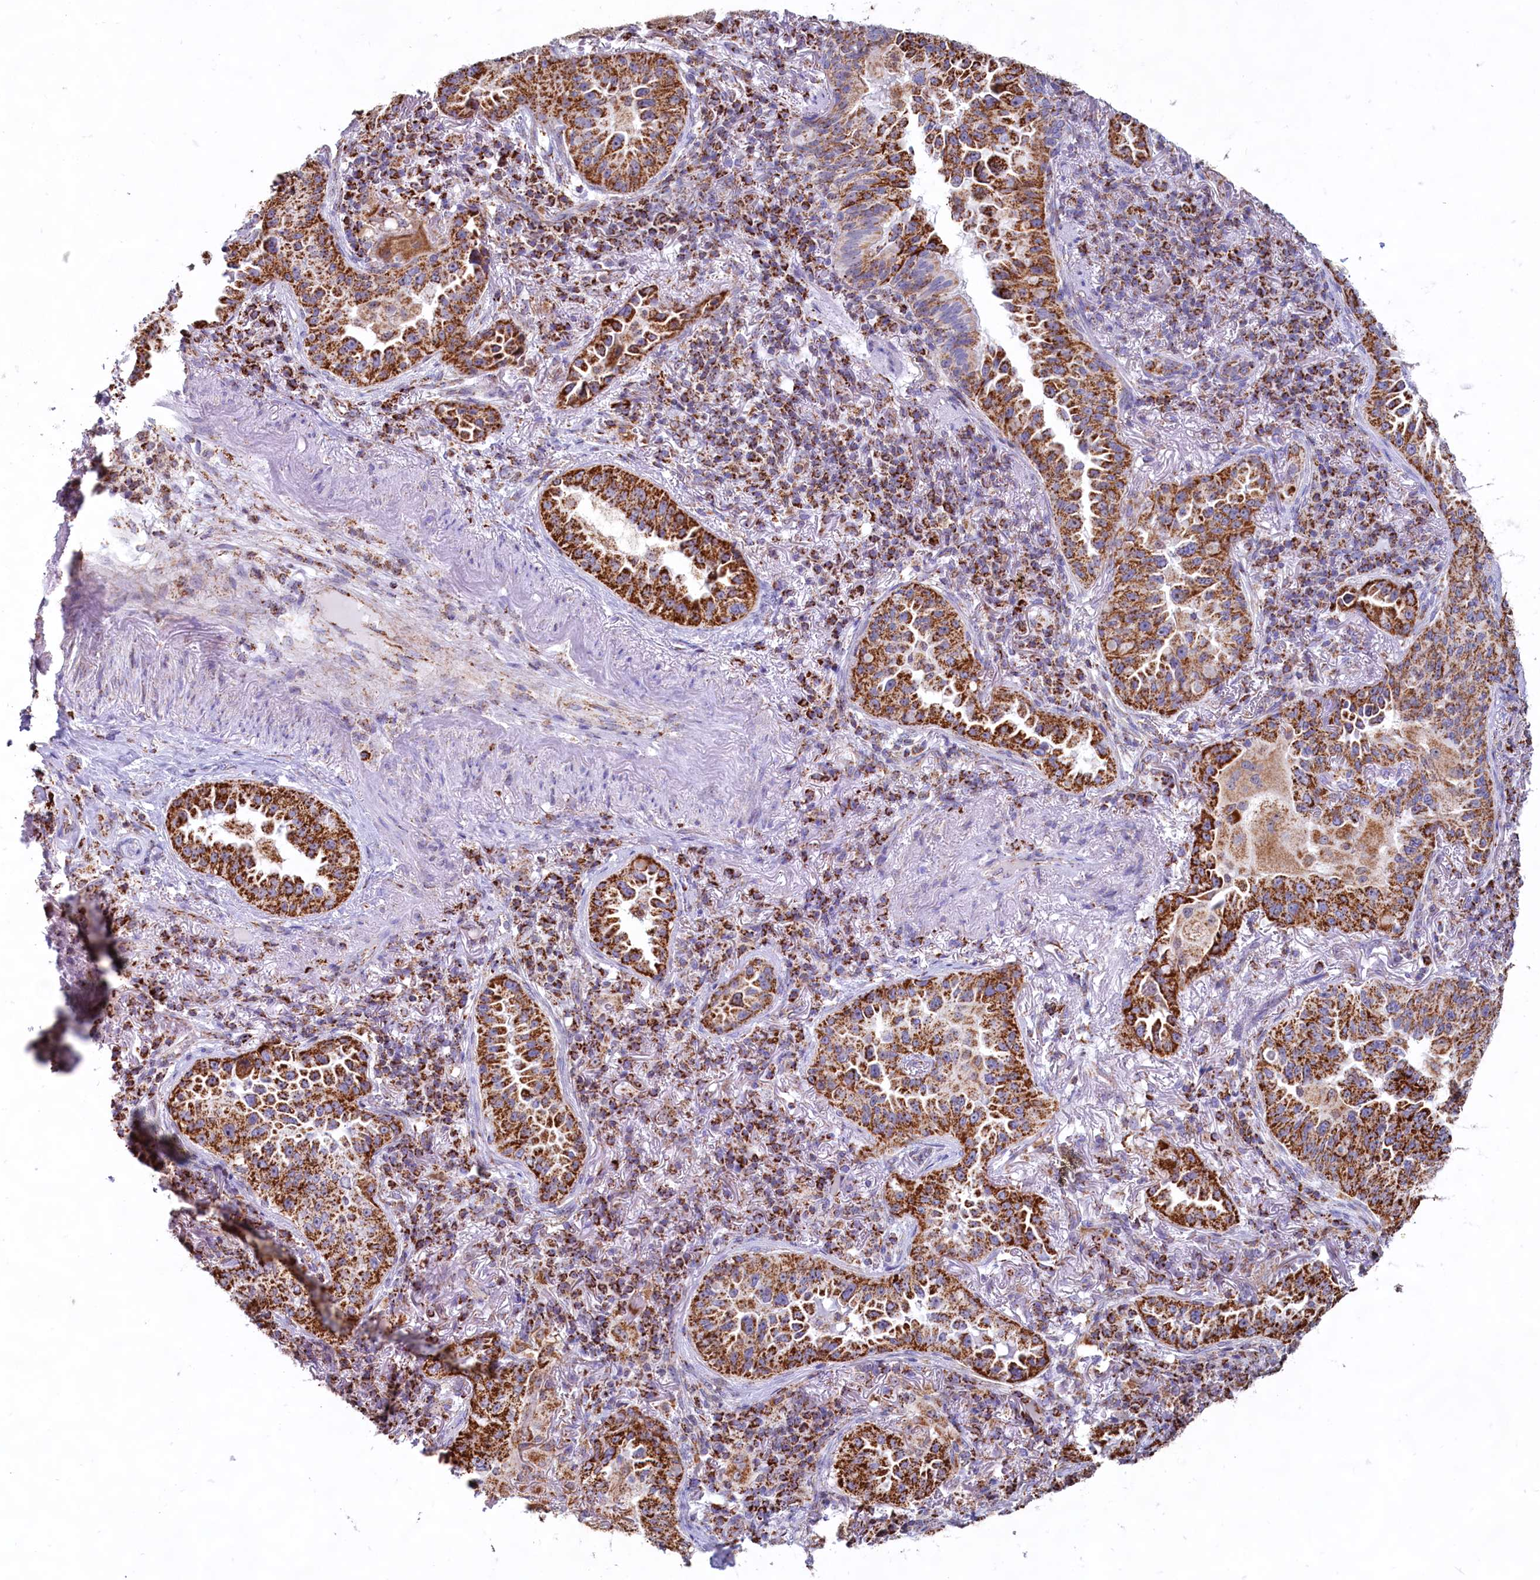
{"staining": {"intensity": "strong", "quantity": ">75%", "location": "cytoplasmic/membranous"}, "tissue": "lung cancer", "cell_type": "Tumor cells", "image_type": "cancer", "snomed": [{"axis": "morphology", "description": "Adenocarcinoma, NOS"}, {"axis": "topography", "description": "Lung"}], "caption": "Lung cancer tissue demonstrates strong cytoplasmic/membranous expression in about >75% of tumor cells, visualized by immunohistochemistry.", "gene": "C1D", "patient": {"sex": "female", "age": 69}}